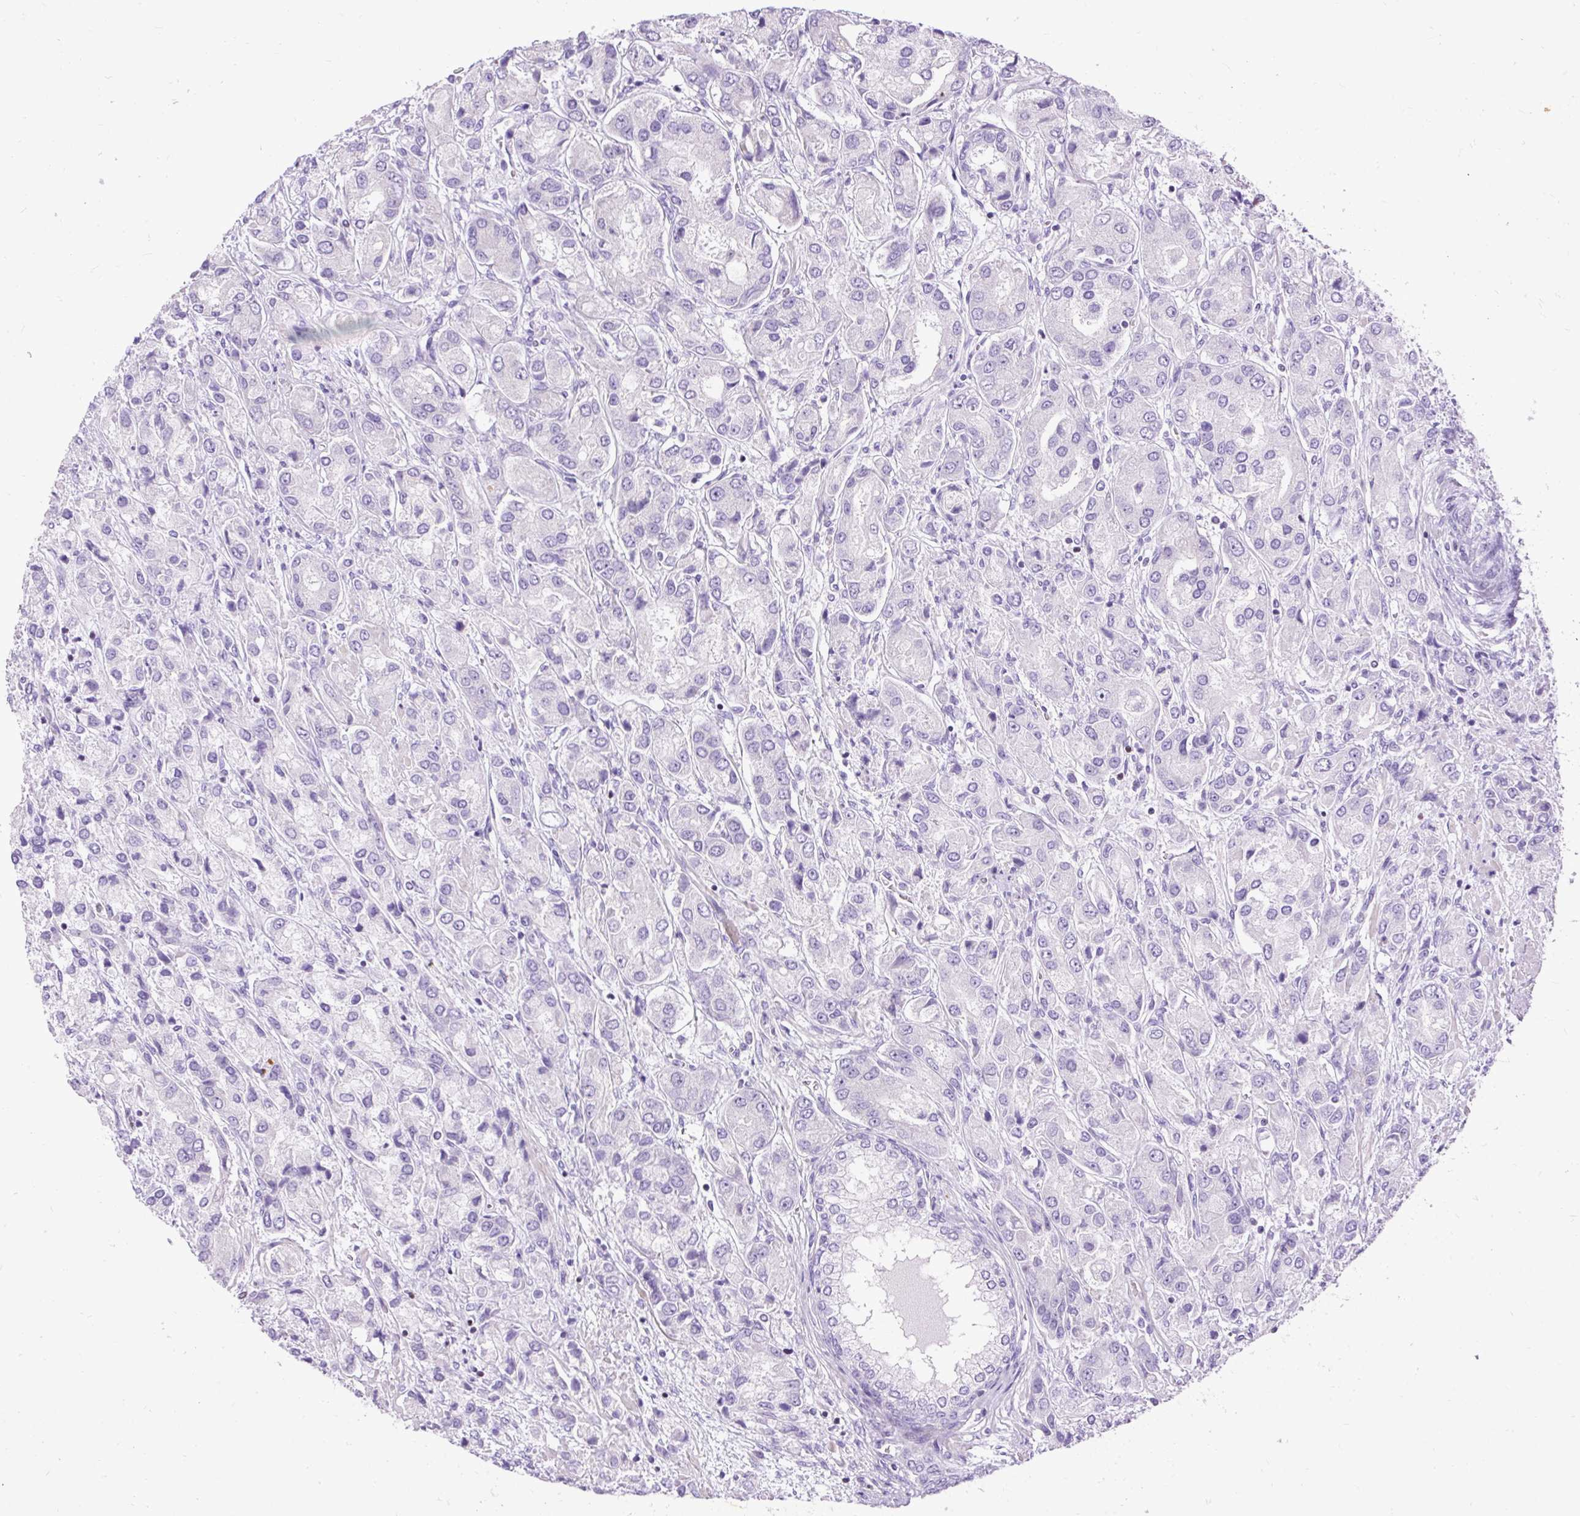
{"staining": {"intensity": "negative", "quantity": "none", "location": "none"}, "tissue": "prostate cancer", "cell_type": "Tumor cells", "image_type": "cancer", "snomed": [{"axis": "morphology", "description": "Adenocarcinoma, High grade"}, {"axis": "topography", "description": "Prostate"}], "caption": "Photomicrograph shows no protein positivity in tumor cells of prostate cancer tissue. The staining is performed using DAB (3,3'-diaminobenzidine) brown chromogen with nuclei counter-stained in using hematoxylin.", "gene": "SPC24", "patient": {"sex": "male", "age": 67}}